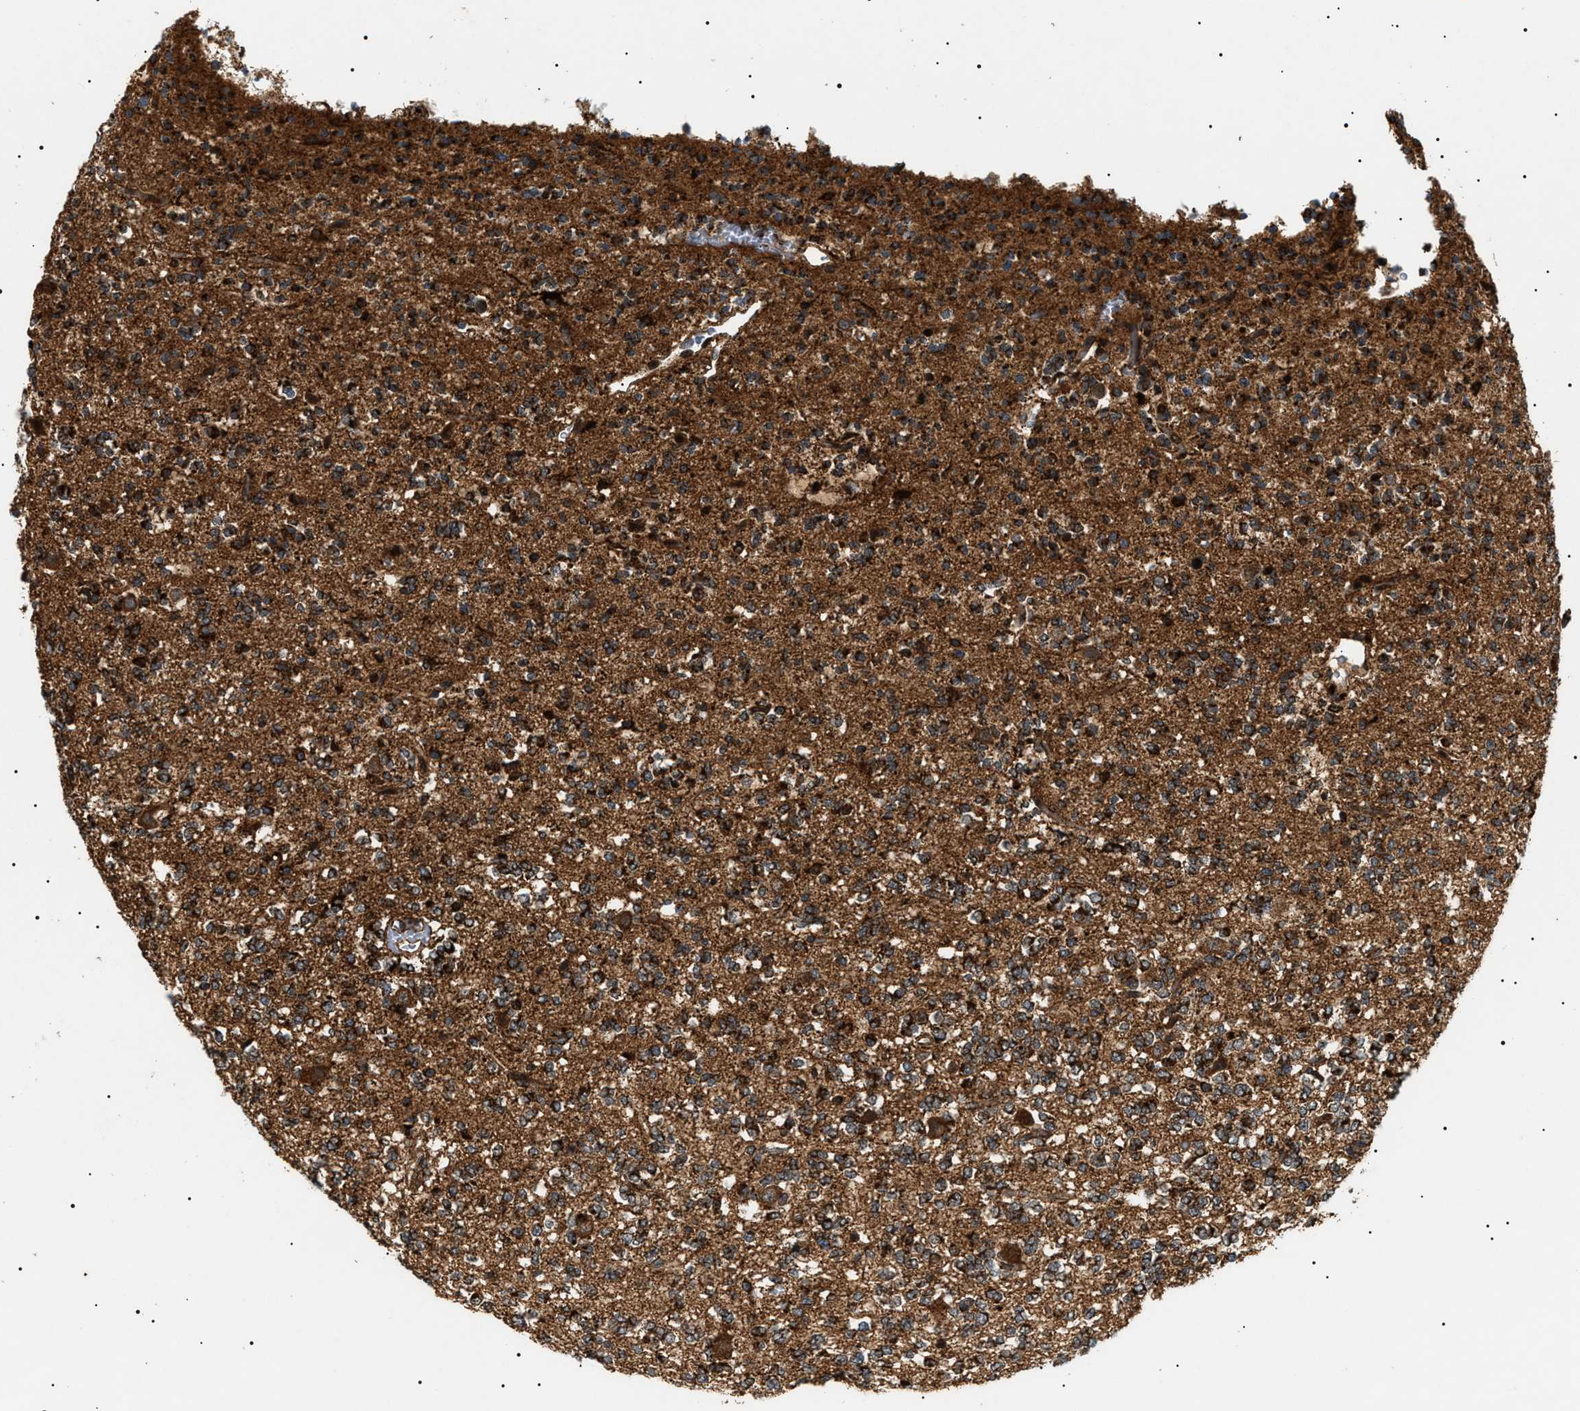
{"staining": {"intensity": "strong", "quantity": ">75%", "location": "cytoplasmic/membranous"}, "tissue": "glioma", "cell_type": "Tumor cells", "image_type": "cancer", "snomed": [{"axis": "morphology", "description": "Glioma, malignant, Low grade"}, {"axis": "topography", "description": "Brain"}], "caption": "High-power microscopy captured an immunohistochemistry (IHC) image of malignant glioma (low-grade), revealing strong cytoplasmic/membranous expression in approximately >75% of tumor cells.", "gene": "ZBTB26", "patient": {"sex": "male", "age": 38}}